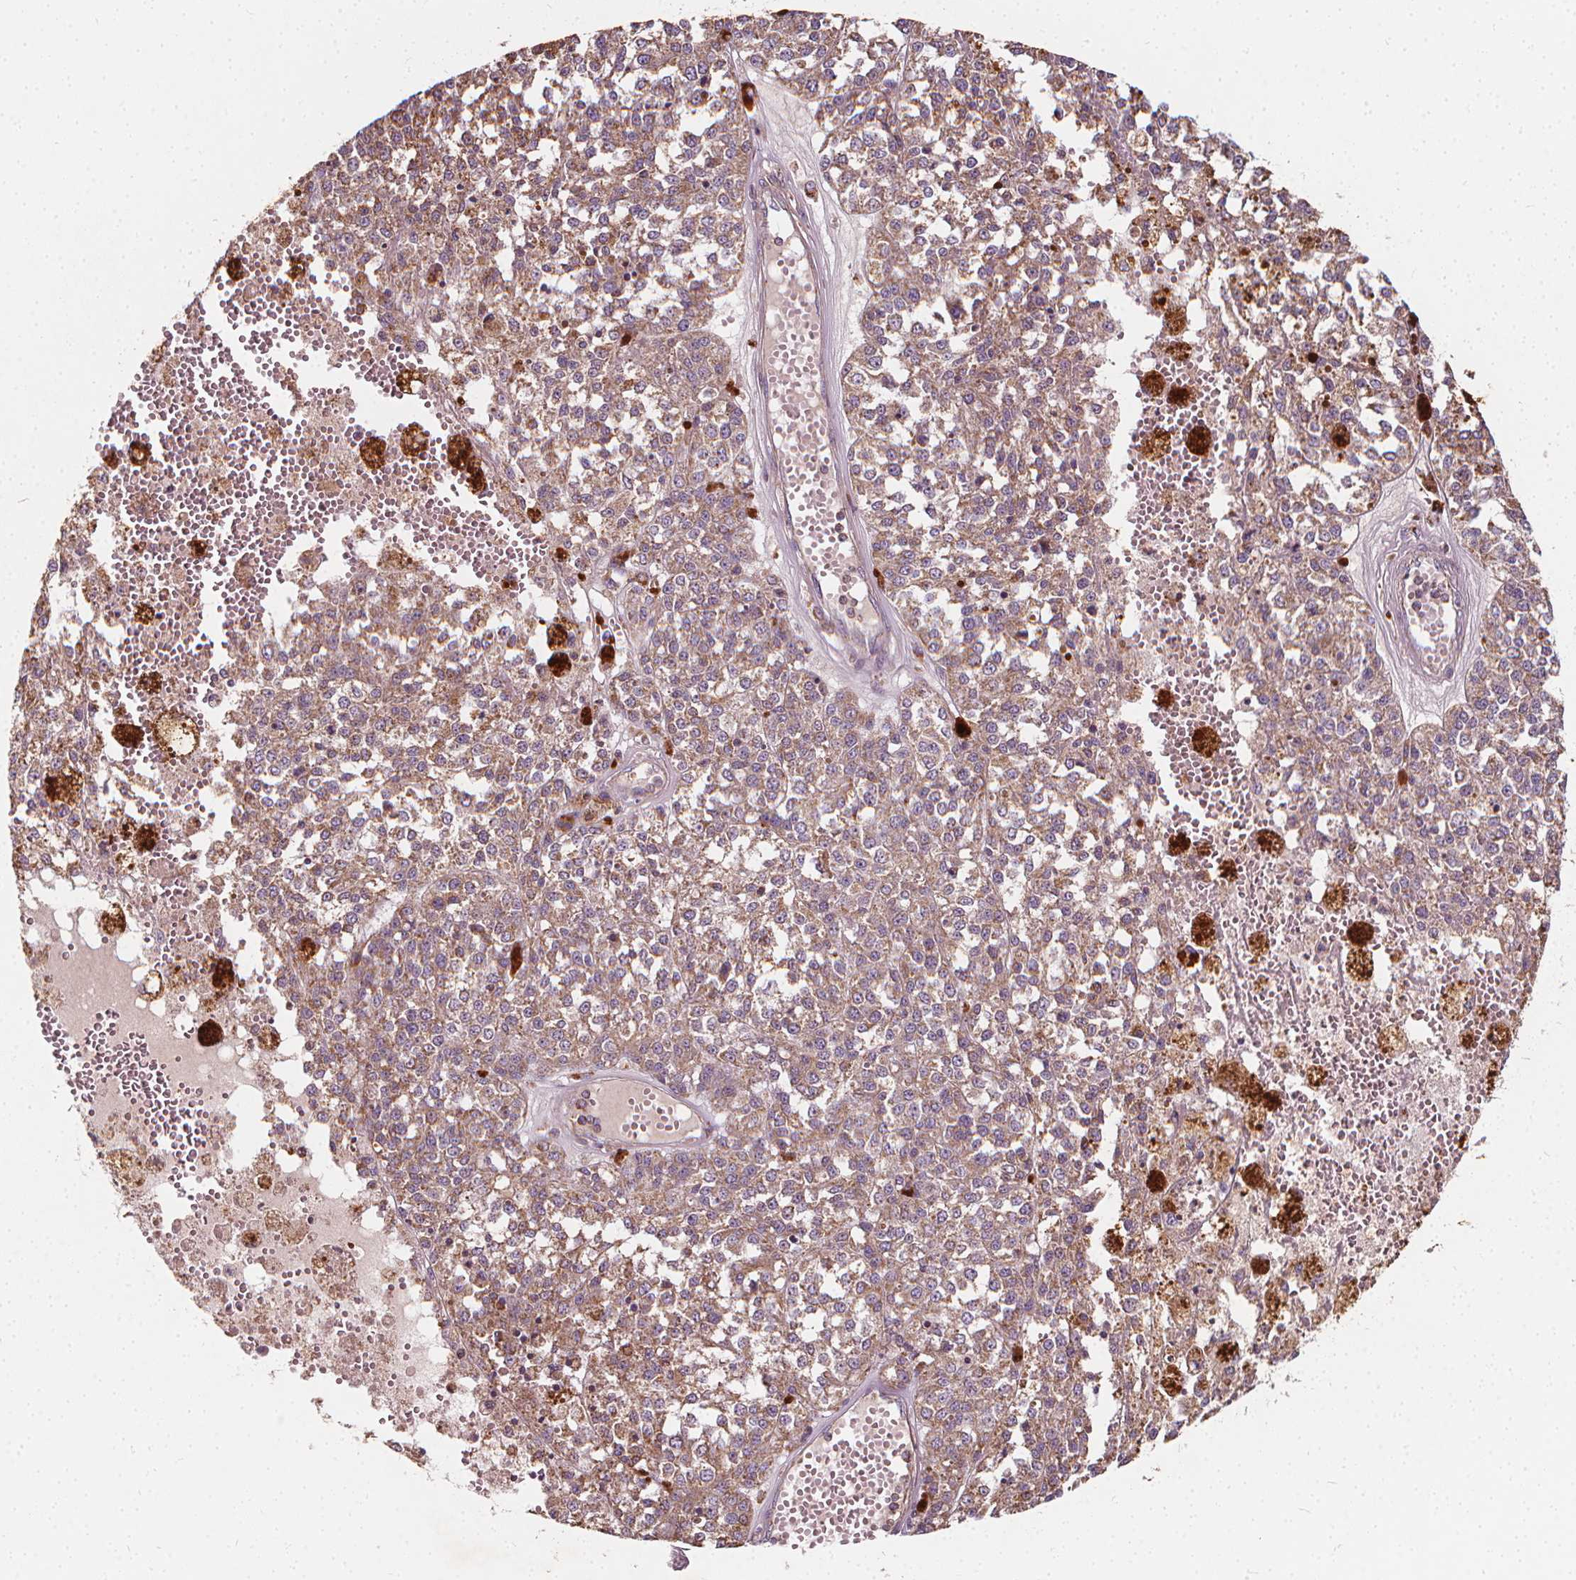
{"staining": {"intensity": "moderate", "quantity": ">75%", "location": "cytoplasmic/membranous"}, "tissue": "melanoma", "cell_type": "Tumor cells", "image_type": "cancer", "snomed": [{"axis": "morphology", "description": "Malignant melanoma, Metastatic site"}, {"axis": "topography", "description": "Lymph node"}], "caption": "Melanoma stained with a protein marker reveals moderate staining in tumor cells.", "gene": "ORAI2", "patient": {"sex": "female", "age": 64}}